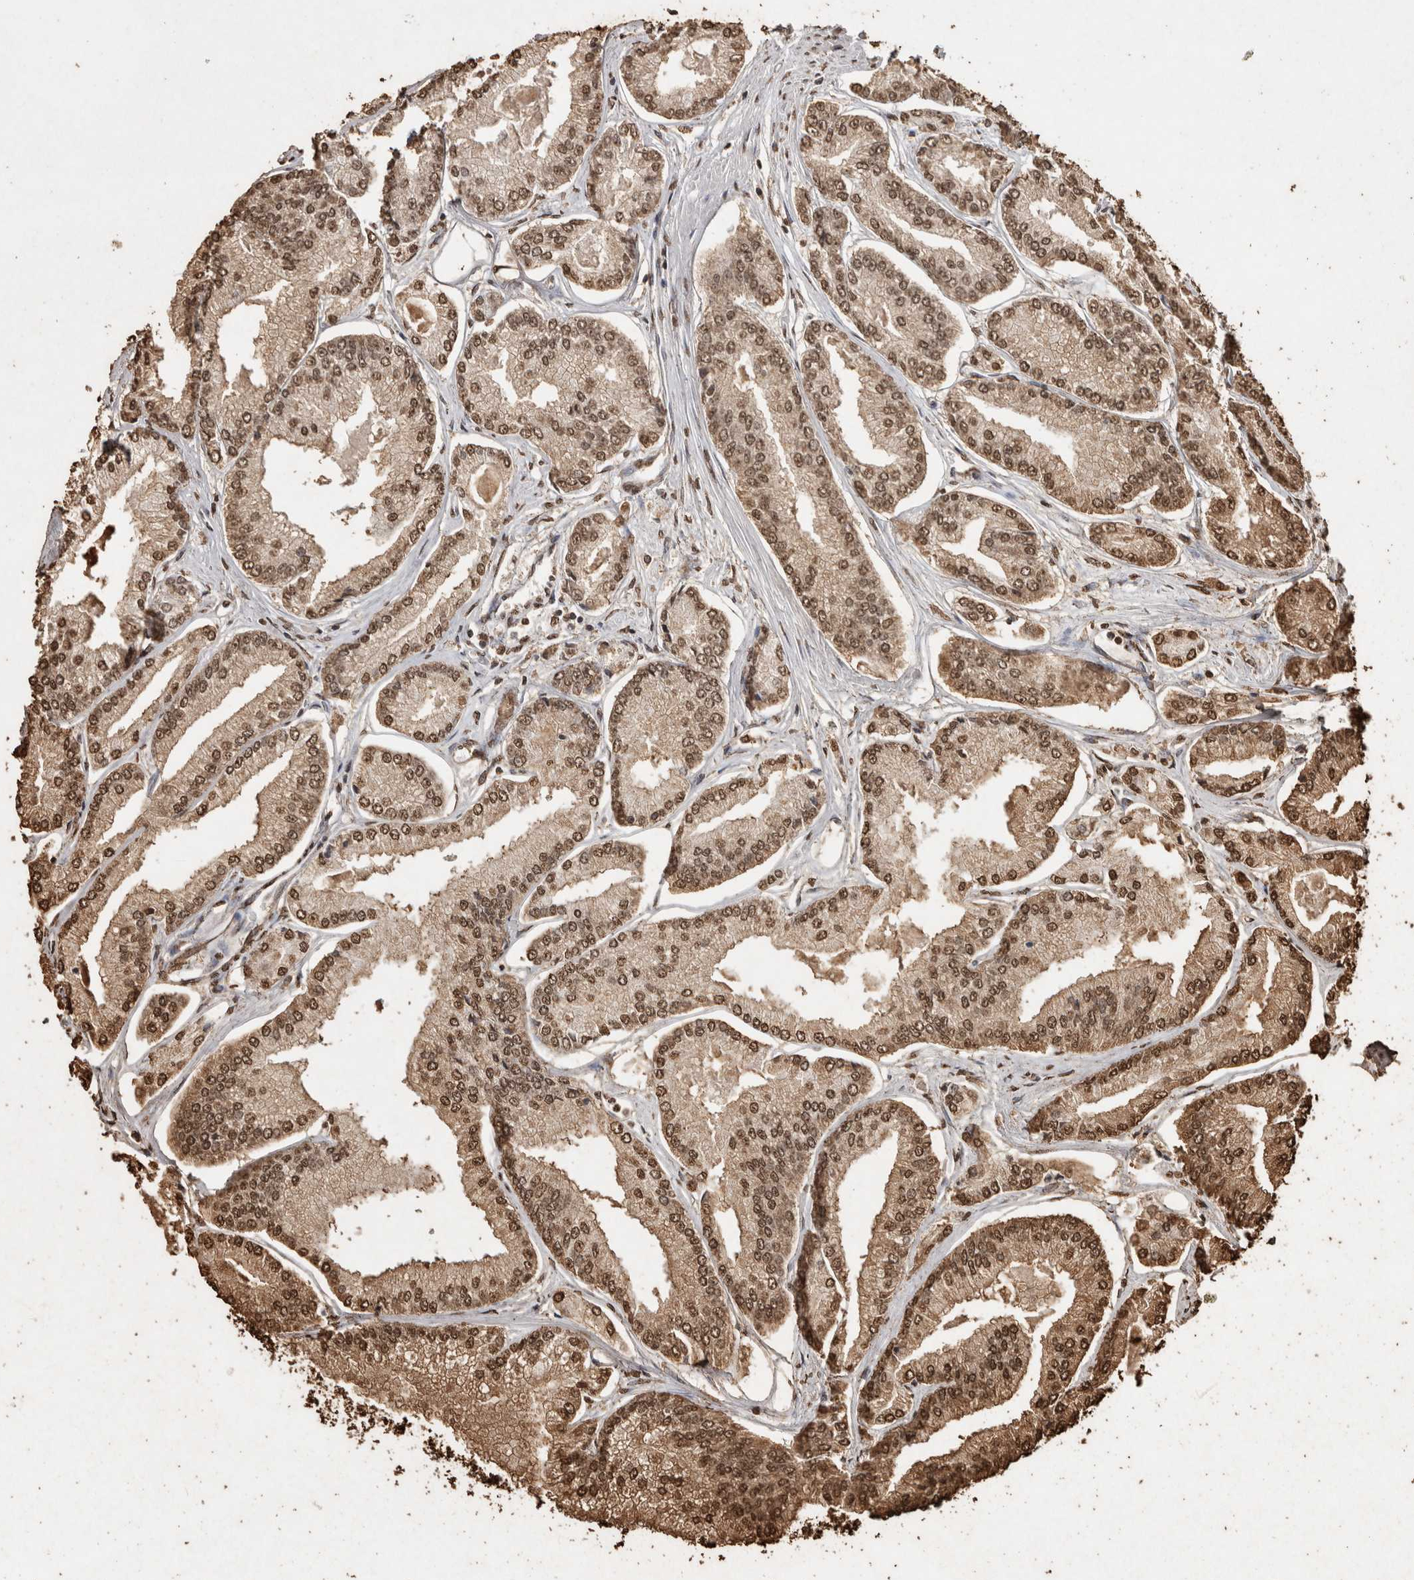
{"staining": {"intensity": "moderate", "quantity": ">75%", "location": "cytoplasmic/membranous,nuclear"}, "tissue": "prostate cancer", "cell_type": "Tumor cells", "image_type": "cancer", "snomed": [{"axis": "morphology", "description": "Adenocarcinoma, Low grade"}, {"axis": "topography", "description": "Prostate"}], "caption": "Tumor cells display medium levels of moderate cytoplasmic/membranous and nuclear staining in approximately >75% of cells in low-grade adenocarcinoma (prostate).", "gene": "FSTL3", "patient": {"sex": "male", "age": 52}}